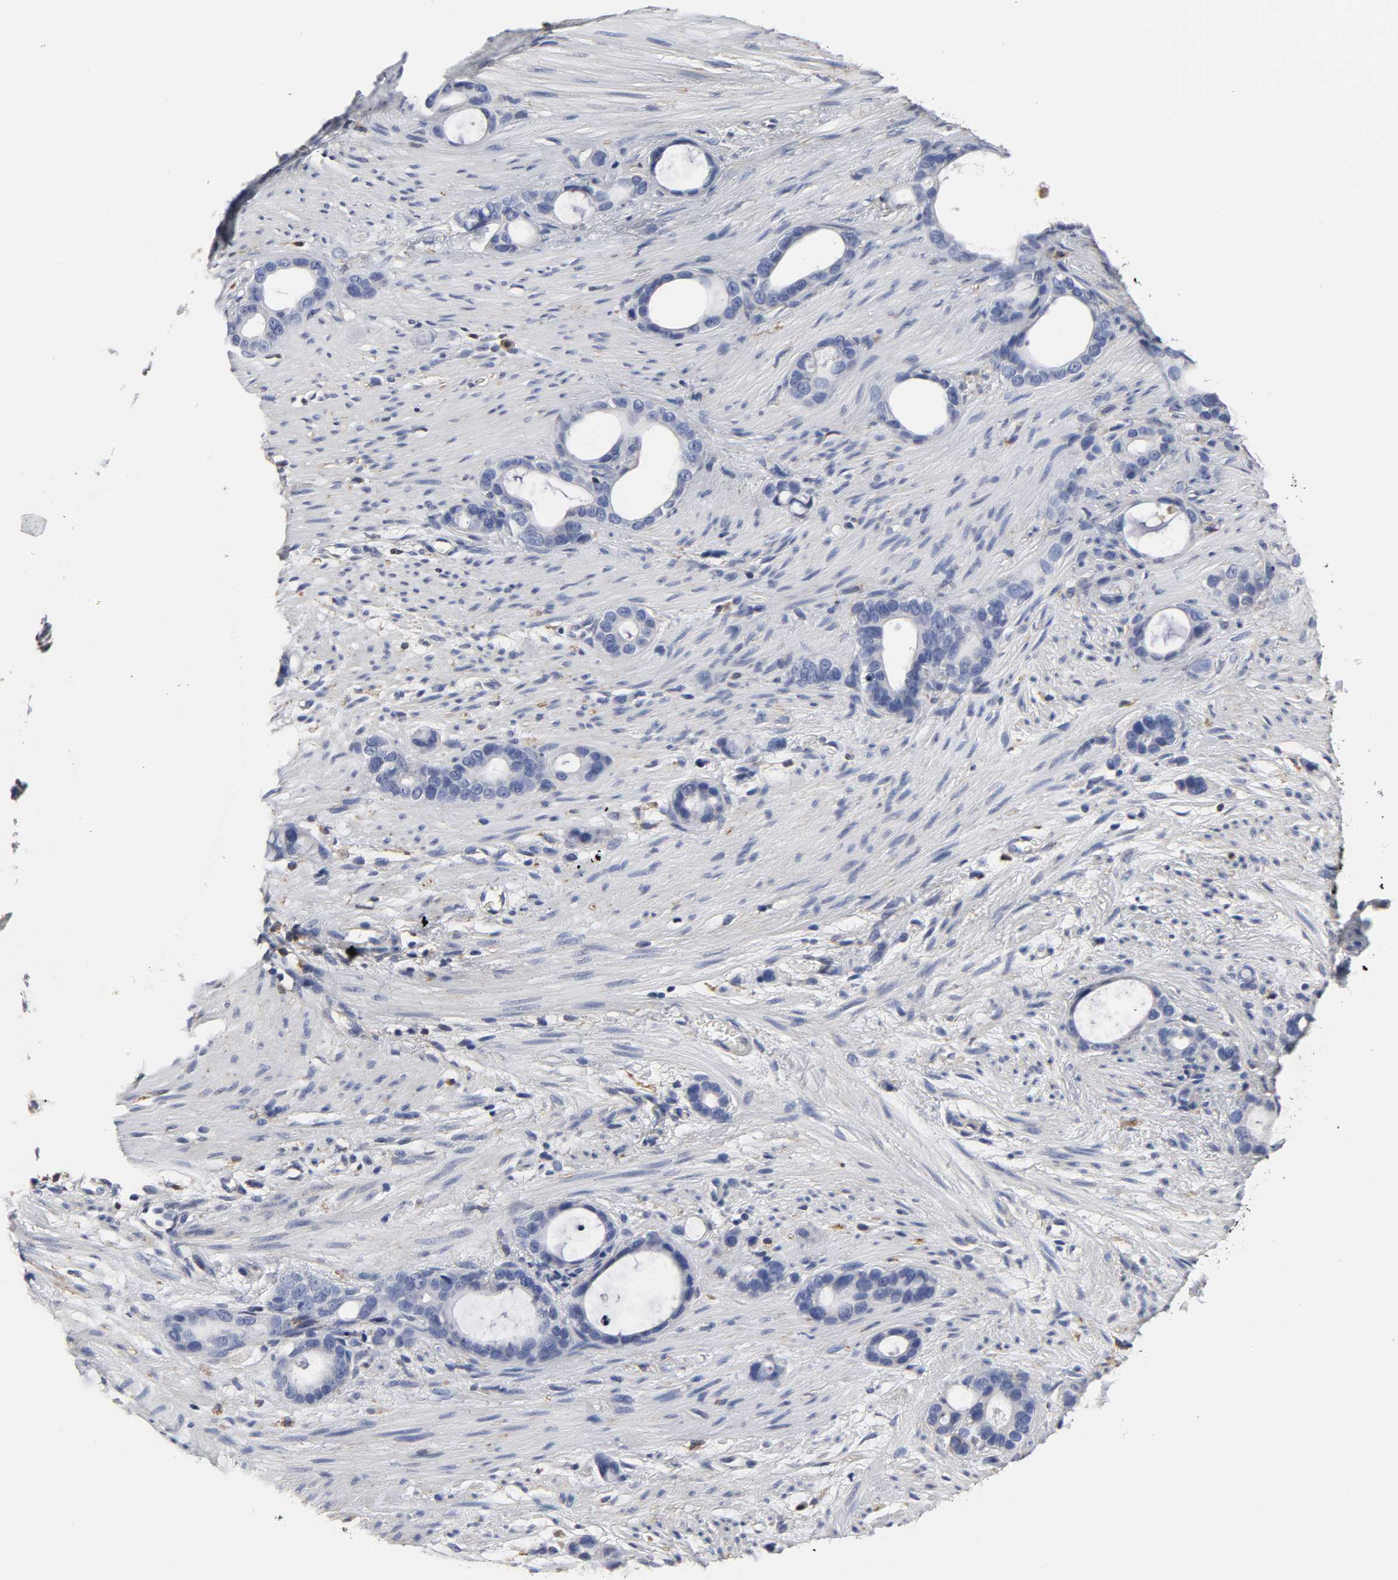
{"staining": {"intensity": "negative", "quantity": "none", "location": "none"}, "tissue": "stomach cancer", "cell_type": "Tumor cells", "image_type": "cancer", "snomed": [{"axis": "morphology", "description": "Adenocarcinoma, NOS"}, {"axis": "topography", "description": "Stomach"}], "caption": "This is a image of immunohistochemistry (IHC) staining of stomach adenocarcinoma, which shows no expression in tumor cells. Brightfield microscopy of IHC stained with DAB (brown) and hematoxylin (blue), captured at high magnification.", "gene": "HCK", "patient": {"sex": "female", "age": 75}}